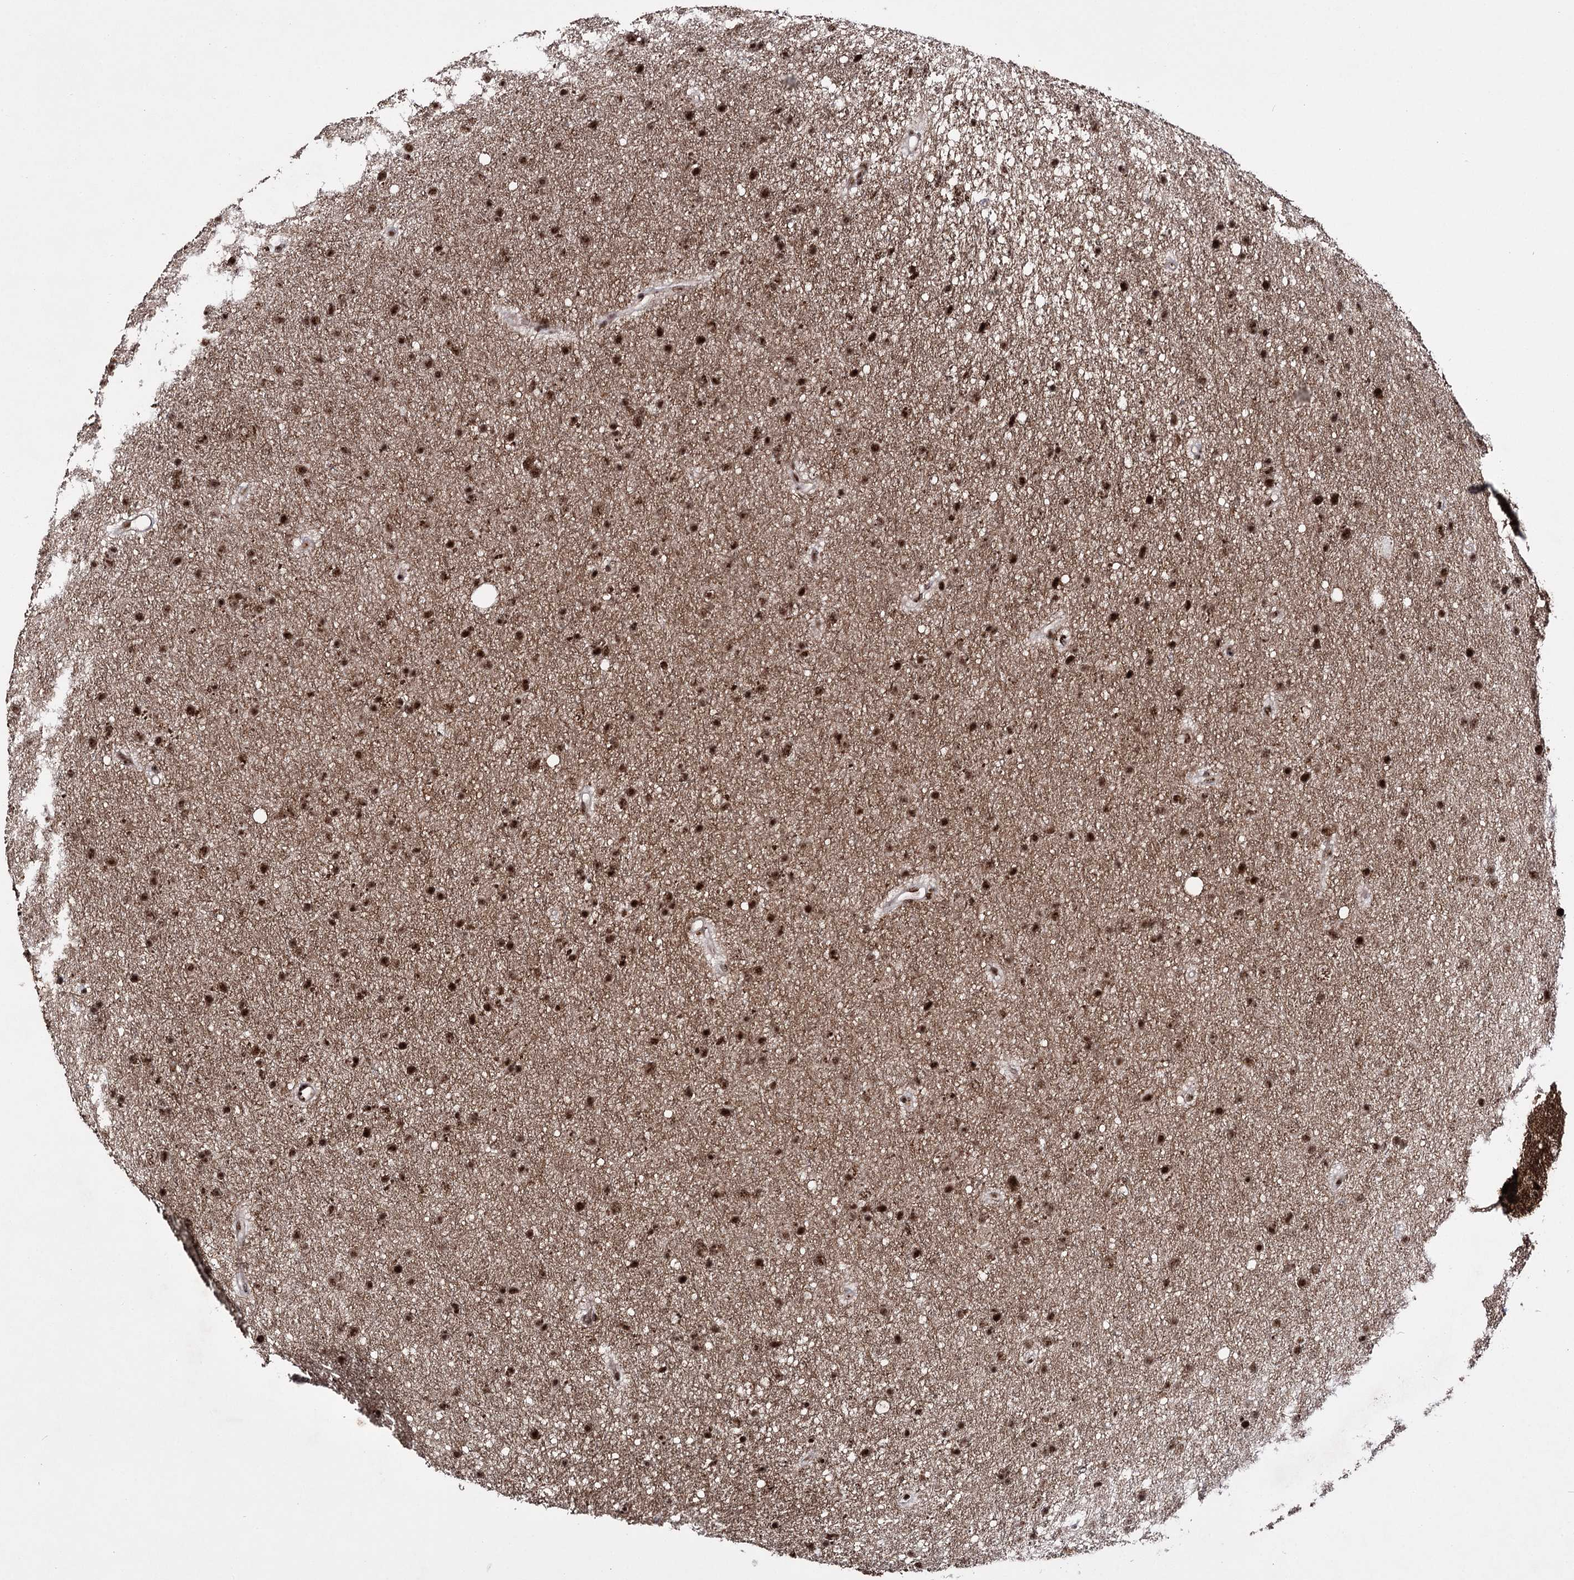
{"staining": {"intensity": "strong", "quantity": ">75%", "location": "nuclear"}, "tissue": "glioma", "cell_type": "Tumor cells", "image_type": "cancer", "snomed": [{"axis": "morphology", "description": "Glioma, malignant, Low grade"}, {"axis": "topography", "description": "Cerebral cortex"}], "caption": "Strong nuclear staining is identified in approximately >75% of tumor cells in glioma. The staining is performed using DAB (3,3'-diaminobenzidine) brown chromogen to label protein expression. The nuclei are counter-stained blue using hematoxylin.", "gene": "PRPF40A", "patient": {"sex": "female", "age": 39}}